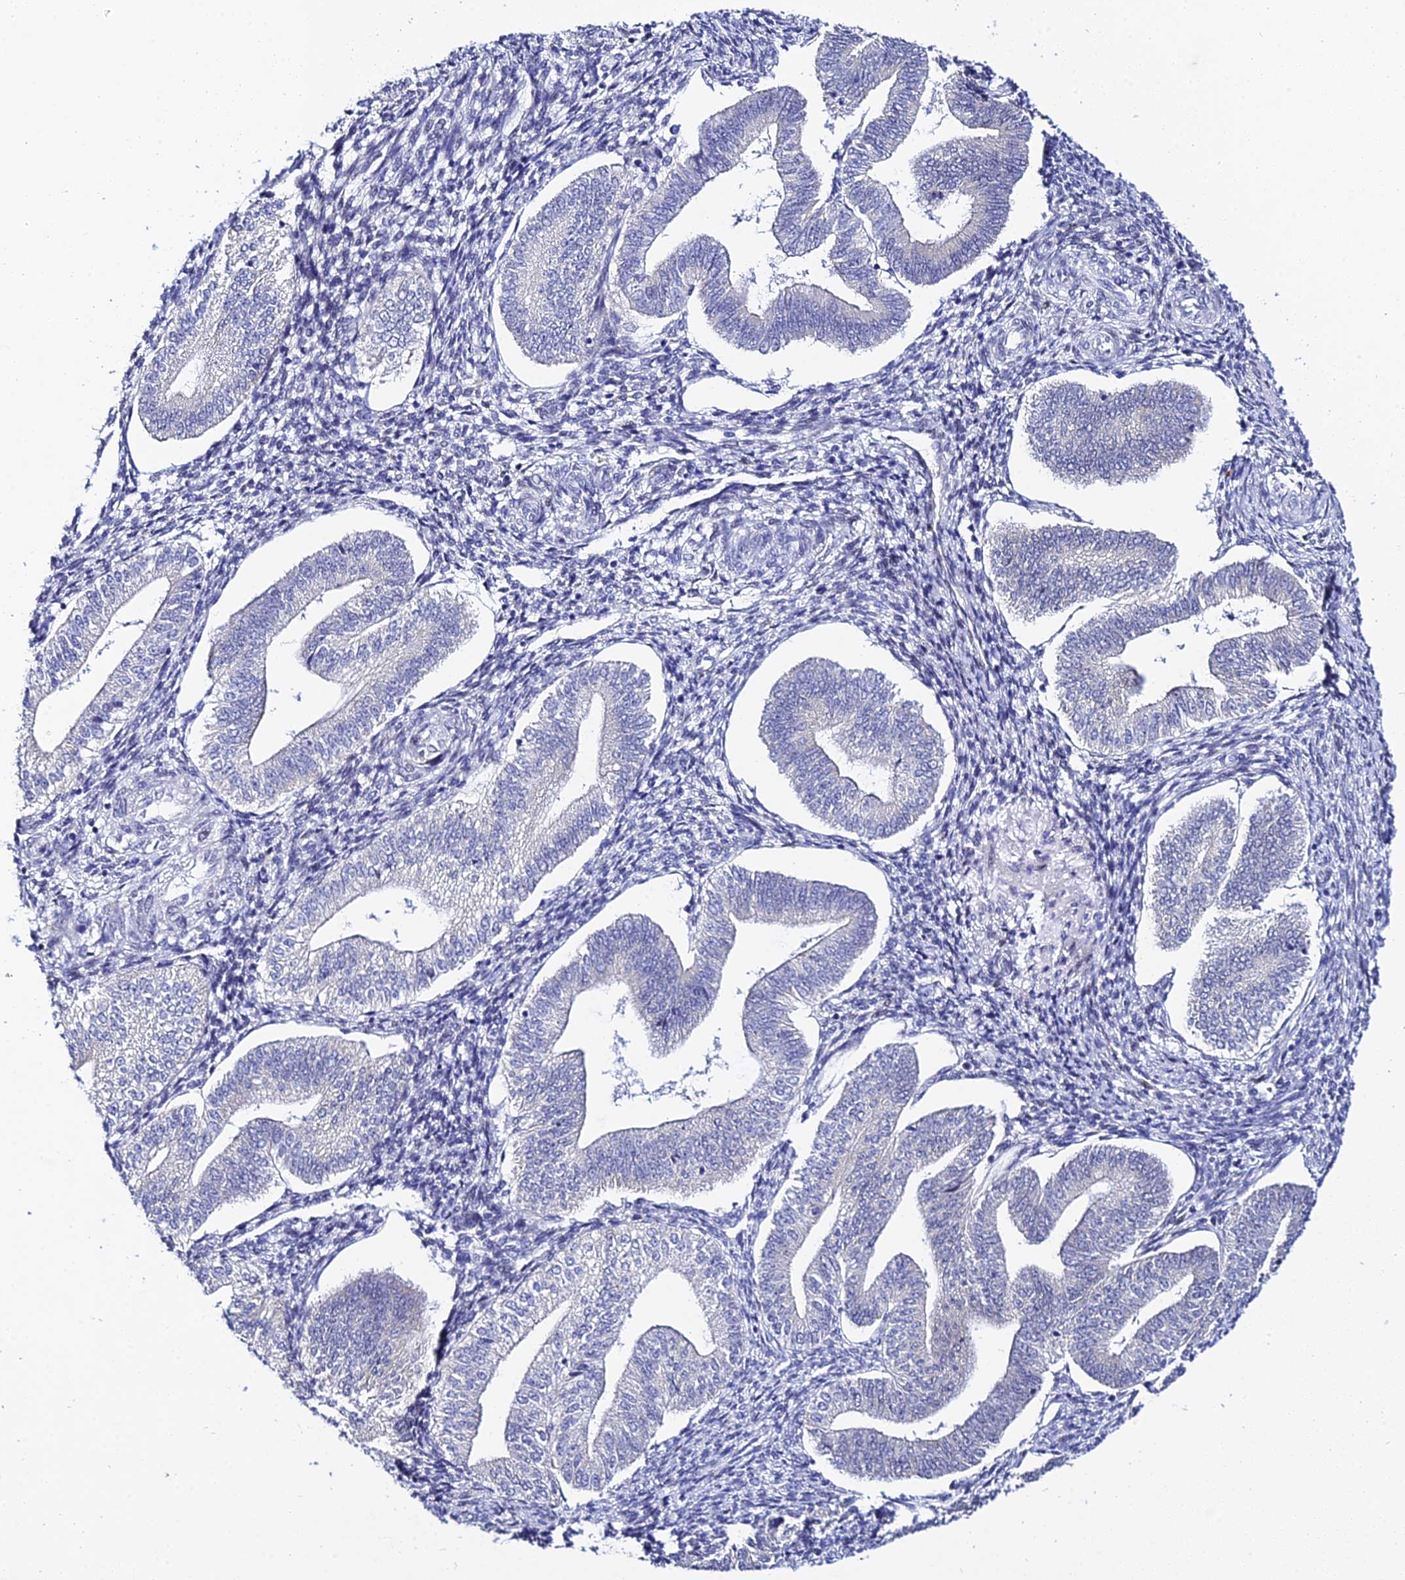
{"staining": {"intensity": "negative", "quantity": "none", "location": "none"}, "tissue": "endometrium", "cell_type": "Cells in endometrial stroma", "image_type": "normal", "snomed": [{"axis": "morphology", "description": "Normal tissue, NOS"}, {"axis": "topography", "description": "Endometrium"}], "caption": "The histopathology image demonstrates no staining of cells in endometrial stroma in benign endometrium.", "gene": "POFUT2", "patient": {"sex": "female", "age": 34}}